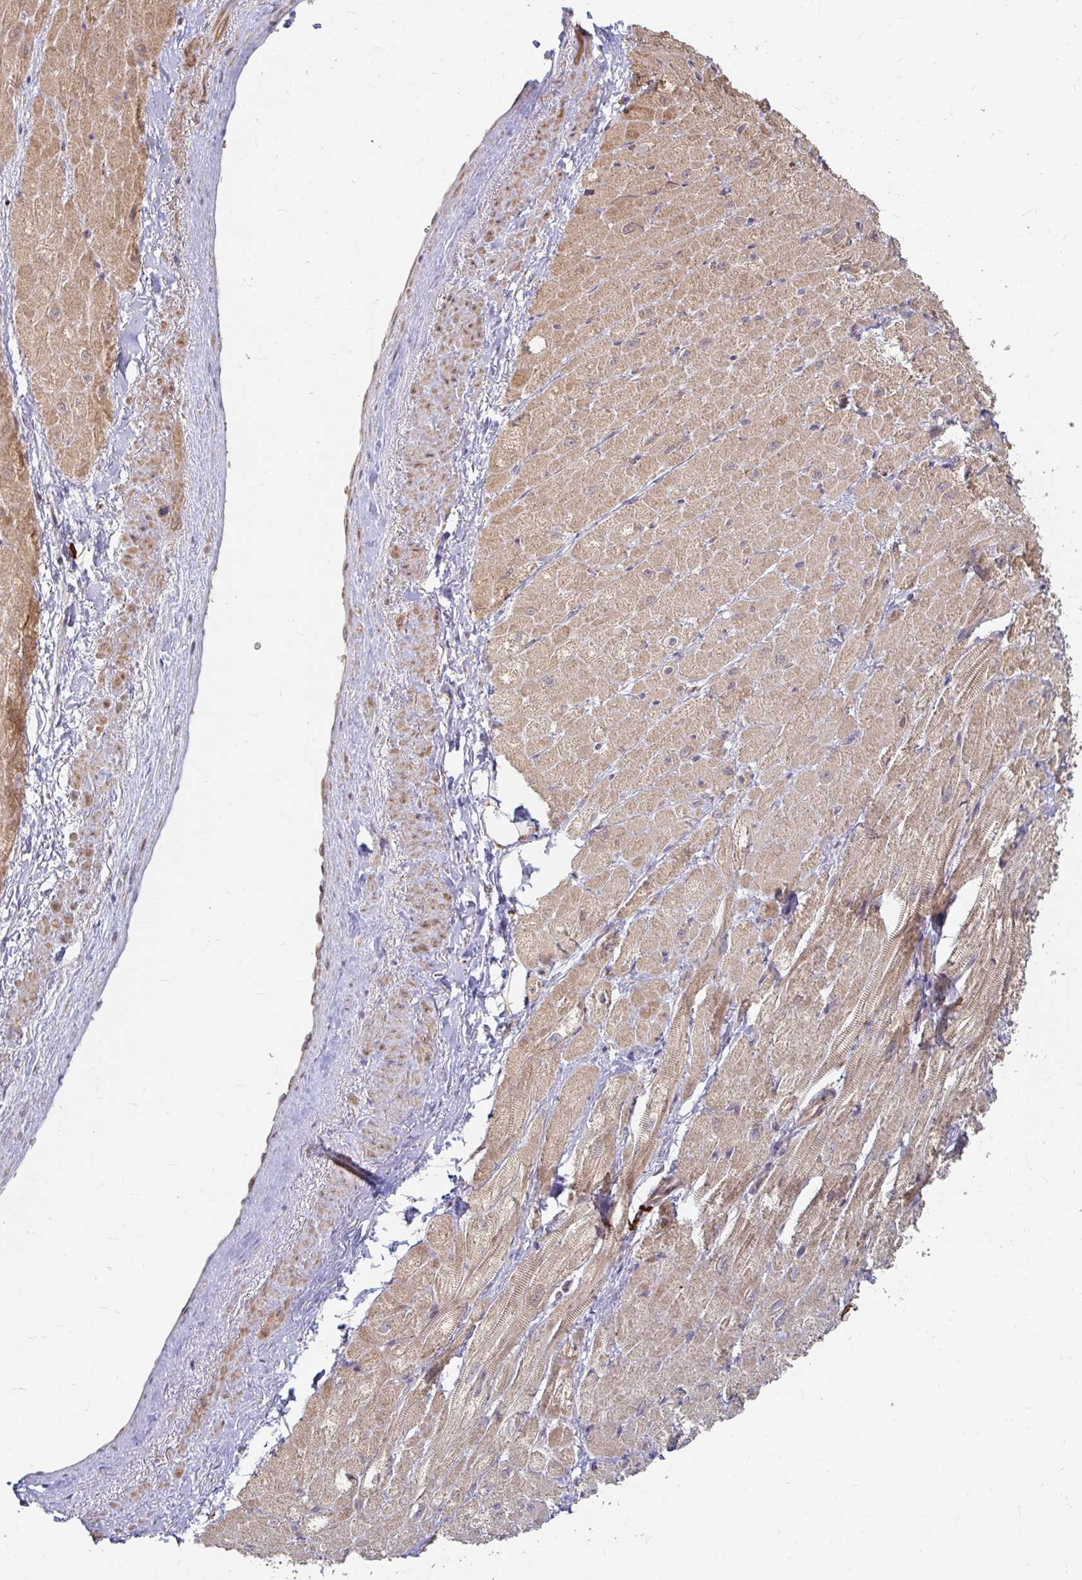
{"staining": {"intensity": "moderate", "quantity": ">75%", "location": "cytoplasmic/membranous"}, "tissue": "heart muscle", "cell_type": "Cardiomyocytes", "image_type": "normal", "snomed": [{"axis": "morphology", "description": "Normal tissue, NOS"}, {"axis": "topography", "description": "Heart"}], "caption": "Immunohistochemistry (DAB (3,3'-diaminobenzidine)) staining of unremarkable heart muscle exhibits moderate cytoplasmic/membranous protein staining in about >75% of cardiomyocytes.", "gene": "CAST", "patient": {"sex": "male", "age": 62}}